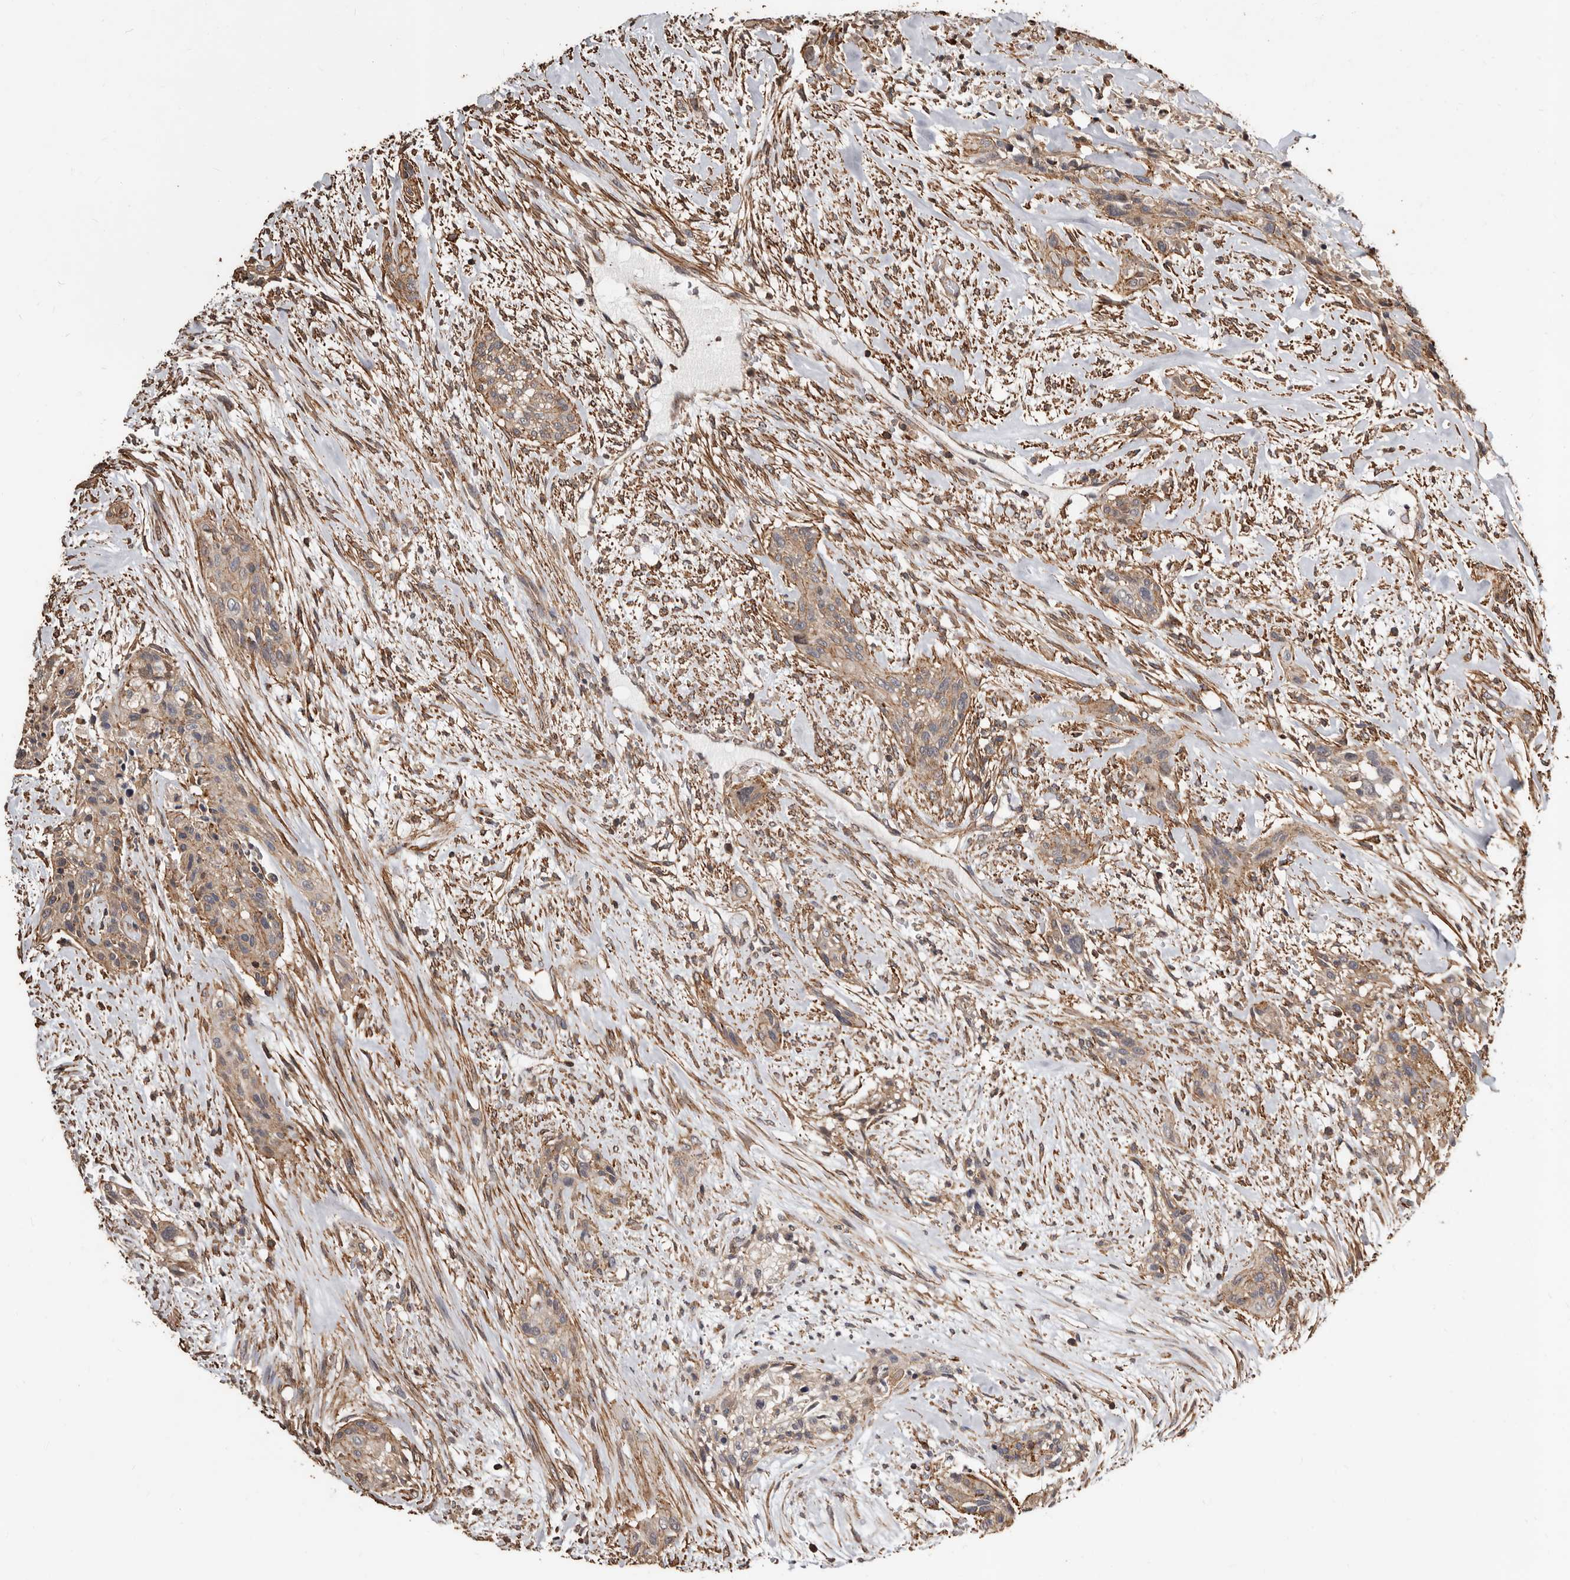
{"staining": {"intensity": "weak", "quantity": ">75%", "location": "cytoplasmic/membranous"}, "tissue": "urothelial cancer", "cell_type": "Tumor cells", "image_type": "cancer", "snomed": [{"axis": "morphology", "description": "Urothelial carcinoma, High grade"}, {"axis": "topography", "description": "Urinary bladder"}], "caption": "Brown immunohistochemical staining in urothelial carcinoma (high-grade) exhibits weak cytoplasmic/membranous expression in about >75% of tumor cells.", "gene": "GSK3A", "patient": {"sex": "male", "age": 35}}